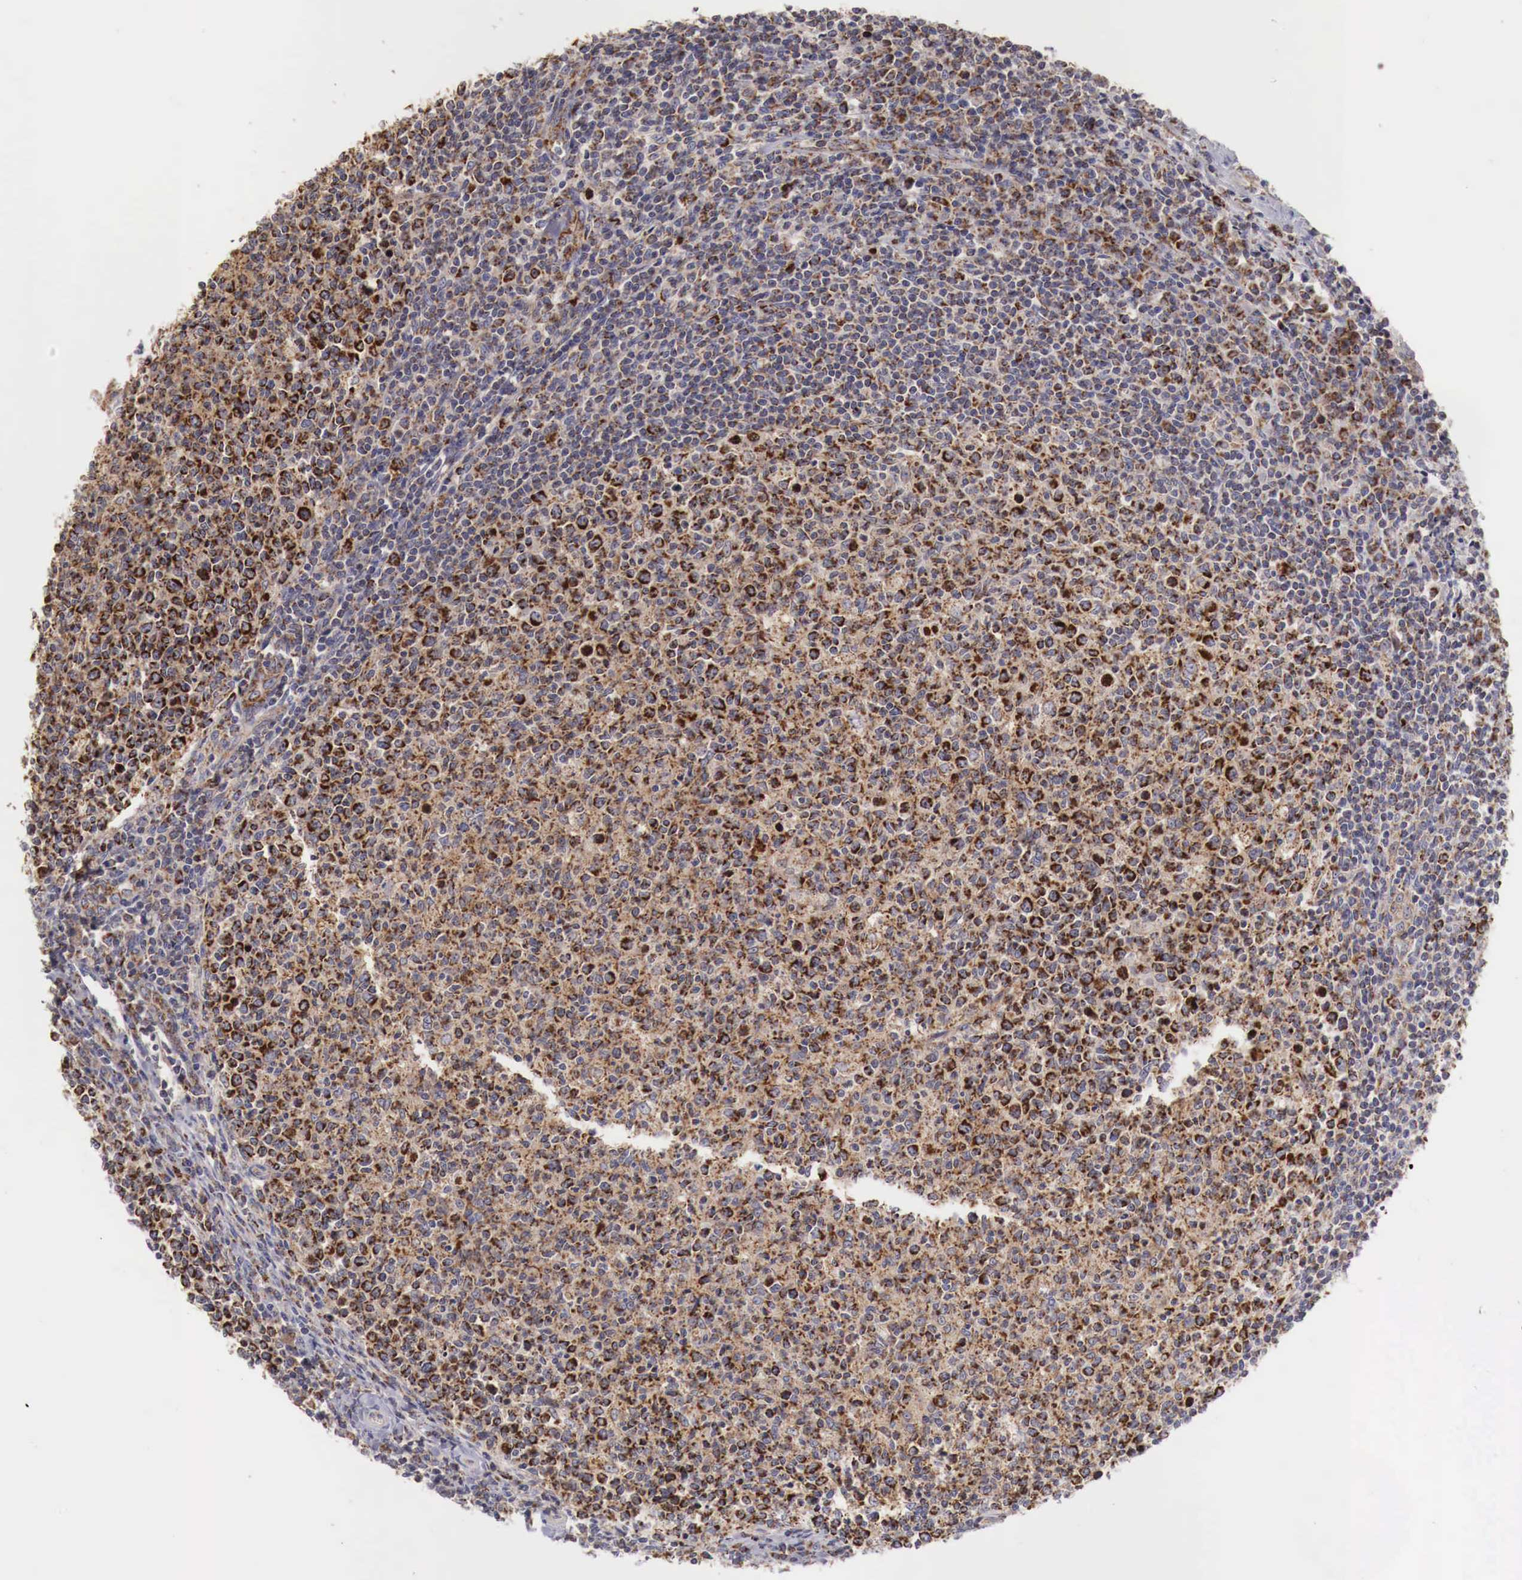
{"staining": {"intensity": "strong", "quantity": "25%-75%", "location": "cytoplasmic/membranous"}, "tissue": "tonsil", "cell_type": "Germinal center cells", "image_type": "normal", "snomed": [{"axis": "morphology", "description": "Normal tissue, NOS"}, {"axis": "topography", "description": "Tonsil"}], "caption": "There is high levels of strong cytoplasmic/membranous expression in germinal center cells of unremarkable tonsil, as demonstrated by immunohistochemical staining (brown color).", "gene": "XPNPEP3", "patient": {"sex": "male", "age": 6}}